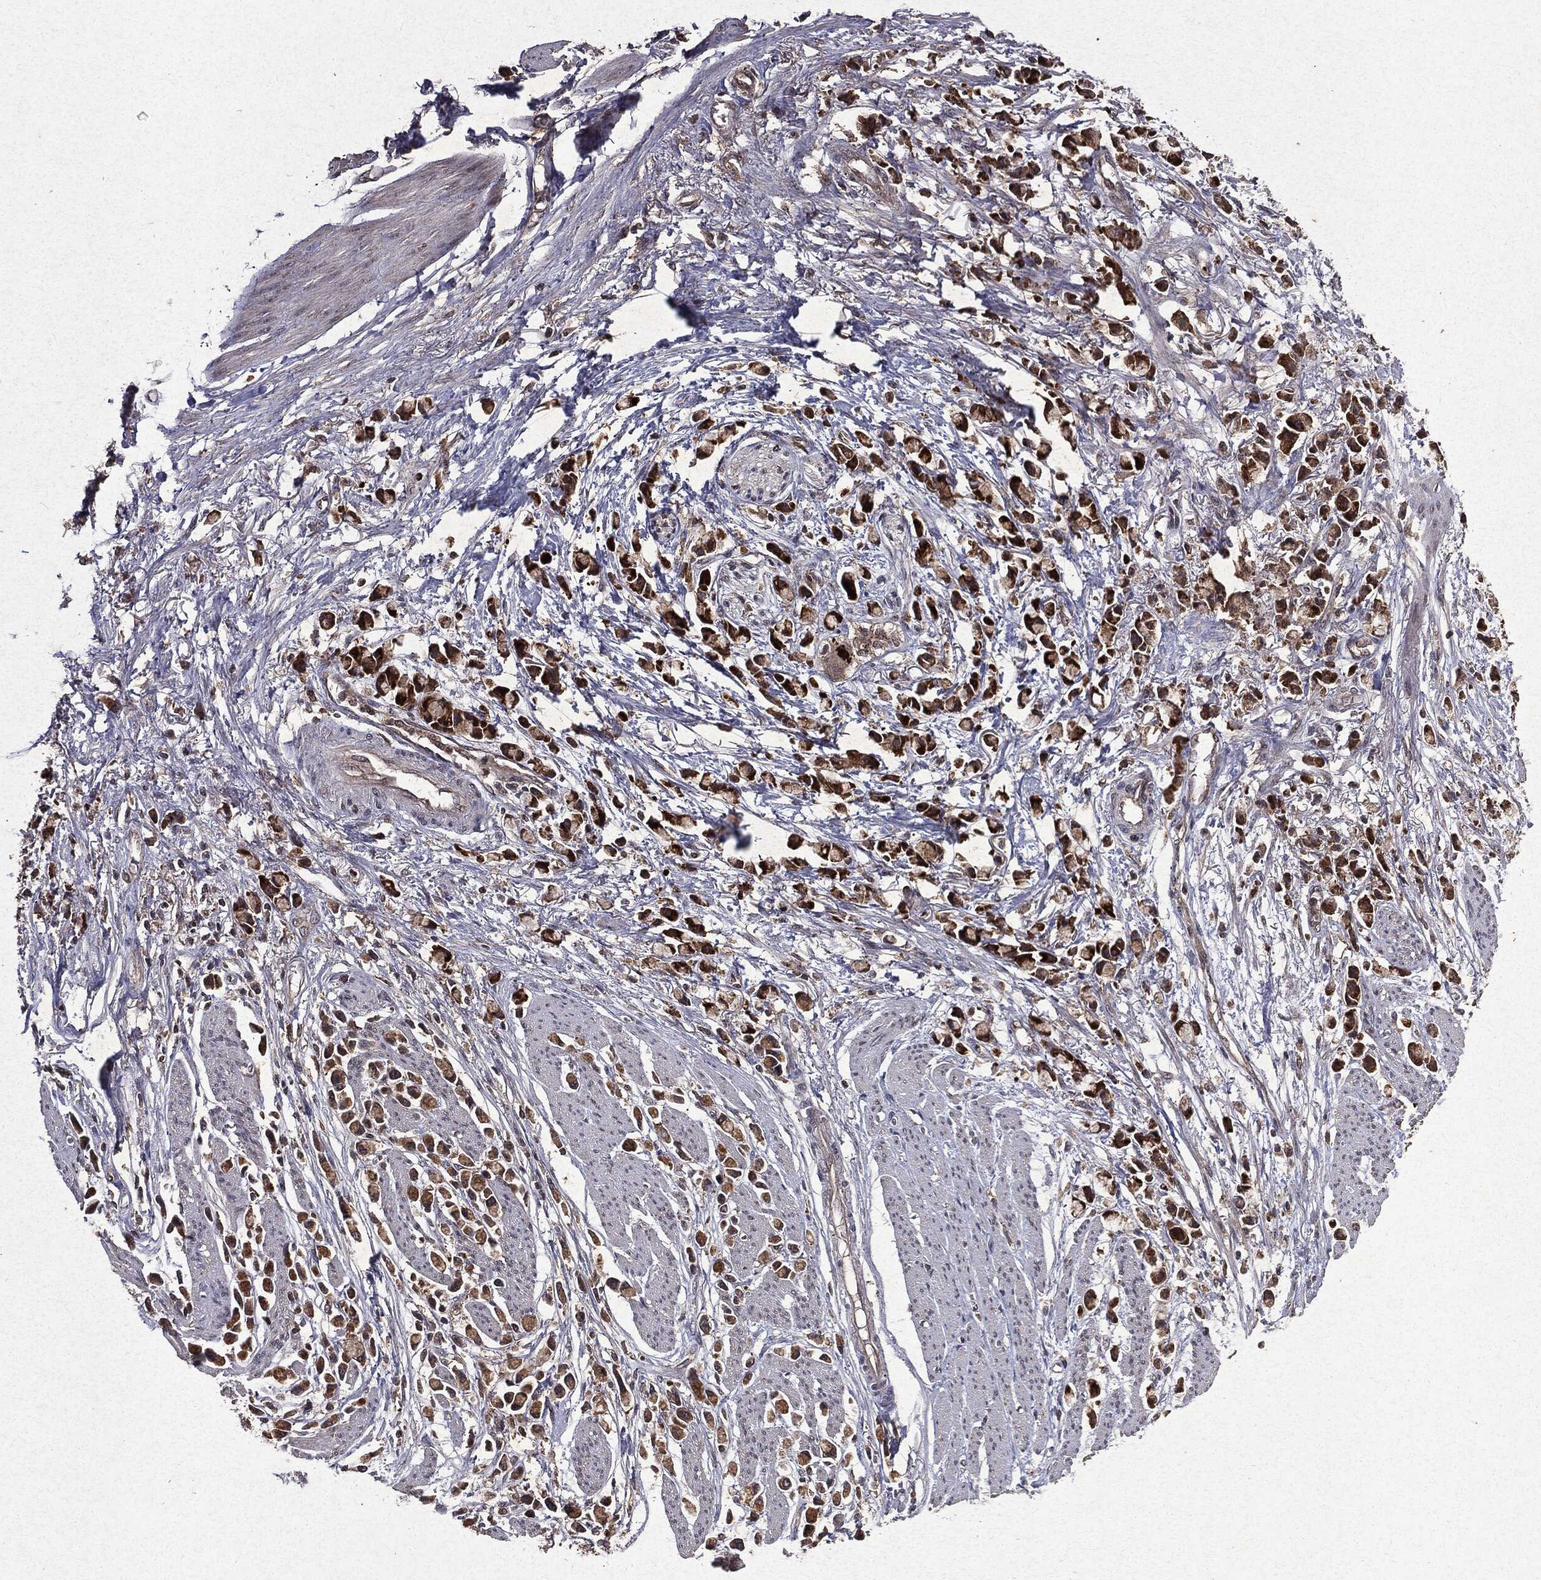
{"staining": {"intensity": "moderate", "quantity": ">75%", "location": "cytoplasmic/membranous,nuclear"}, "tissue": "stomach cancer", "cell_type": "Tumor cells", "image_type": "cancer", "snomed": [{"axis": "morphology", "description": "Adenocarcinoma, NOS"}, {"axis": "topography", "description": "Stomach"}], "caption": "There is medium levels of moderate cytoplasmic/membranous and nuclear staining in tumor cells of adenocarcinoma (stomach), as demonstrated by immunohistochemical staining (brown color).", "gene": "MTOR", "patient": {"sex": "female", "age": 81}}